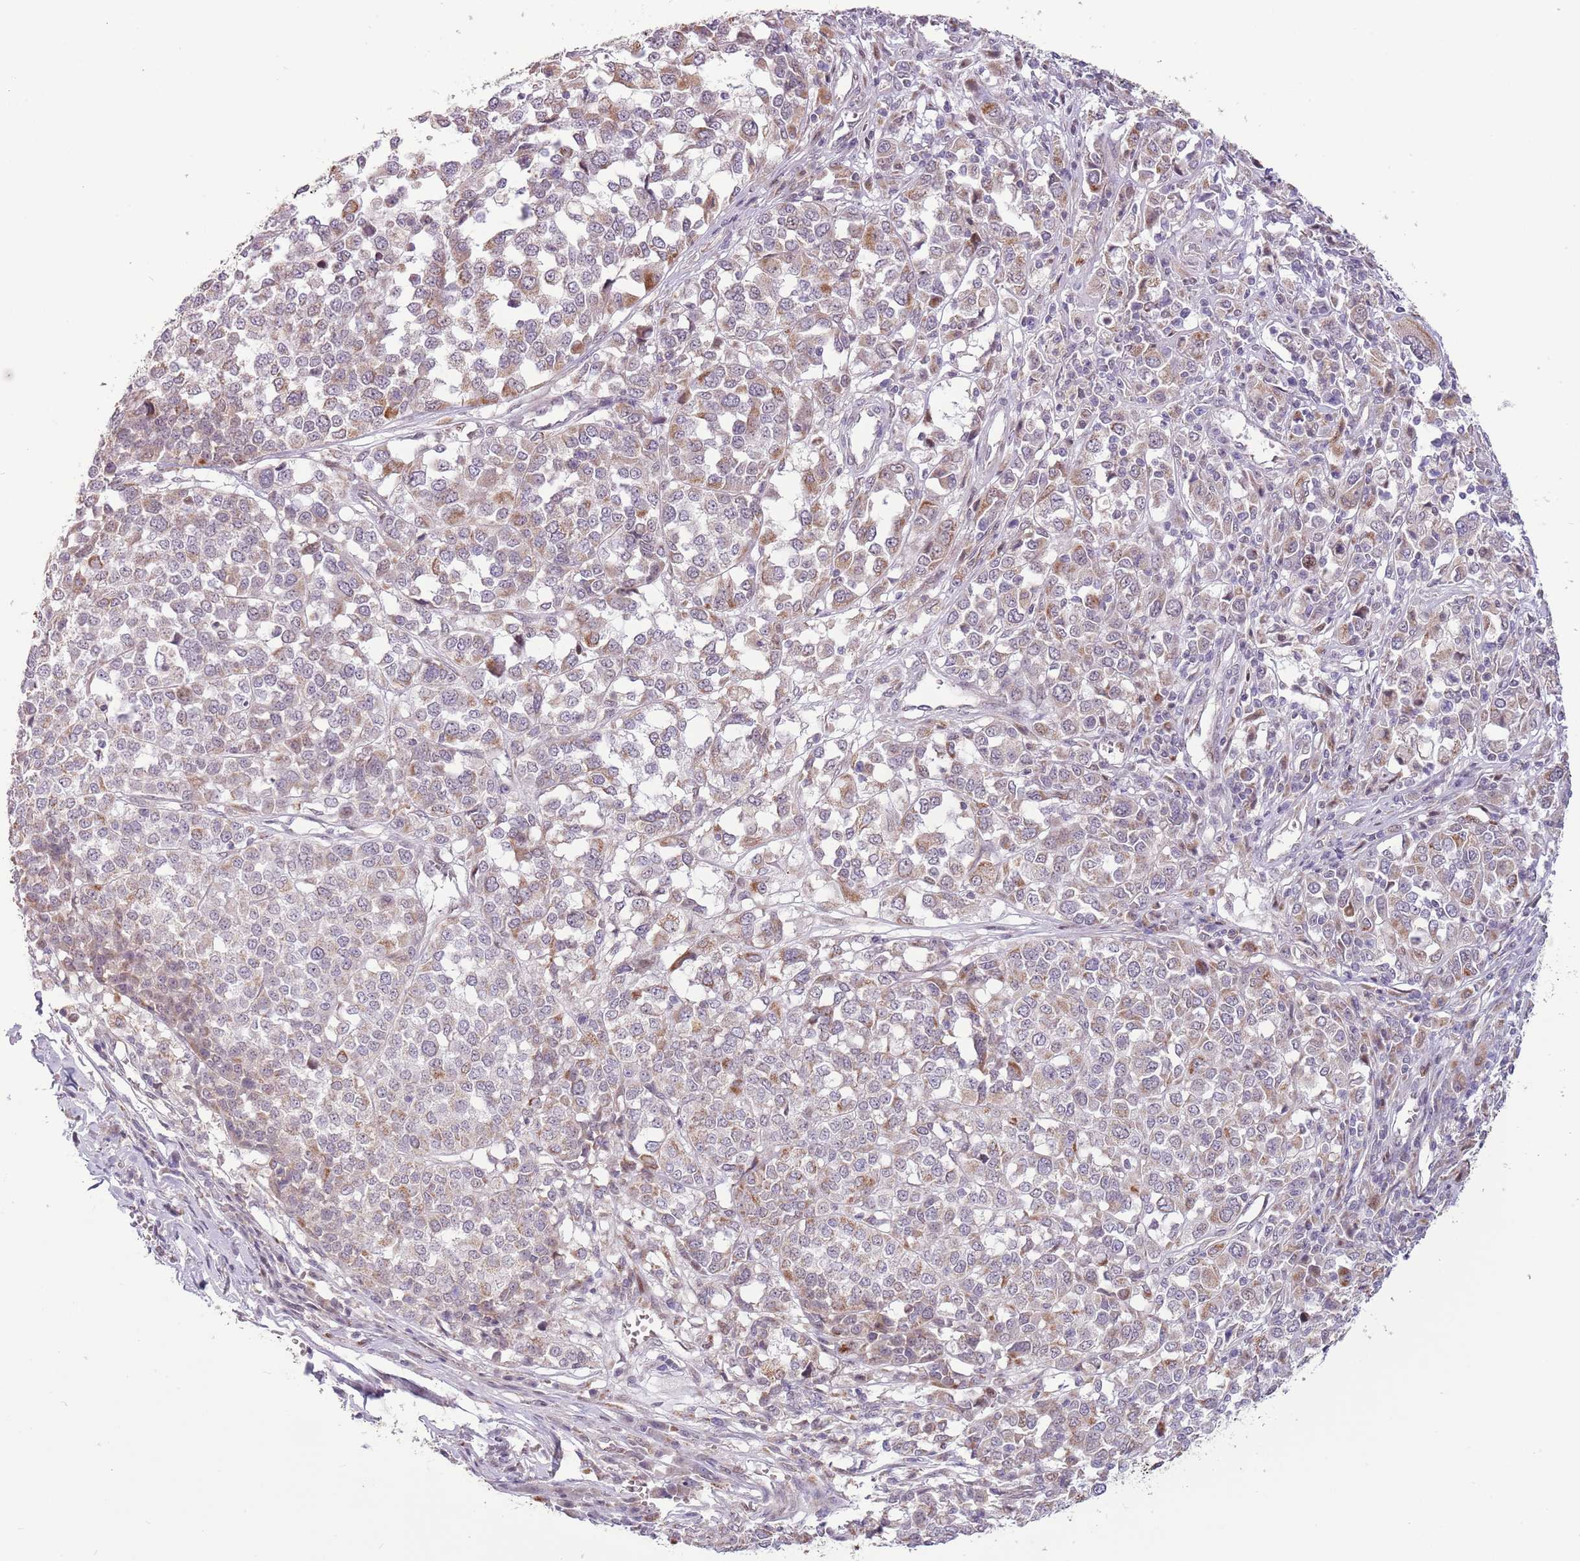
{"staining": {"intensity": "moderate", "quantity": "<25%", "location": "cytoplasmic/membranous"}, "tissue": "melanoma", "cell_type": "Tumor cells", "image_type": "cancer", "snomed": [{"axis": "morphology", "description": "Malignant melanoma, Metastatic site"}, {"axis": "topography", "description": "Lymph node"}], "caption": "Immunohistochemical staining of malignant melanoma (metastatic site) reveals low levels of moderate cytoplasmic/membranous protein staining in about <25% of tumor cells.", "gene": "MLLT11", "patient": {"sex": "male", "age": 44}}